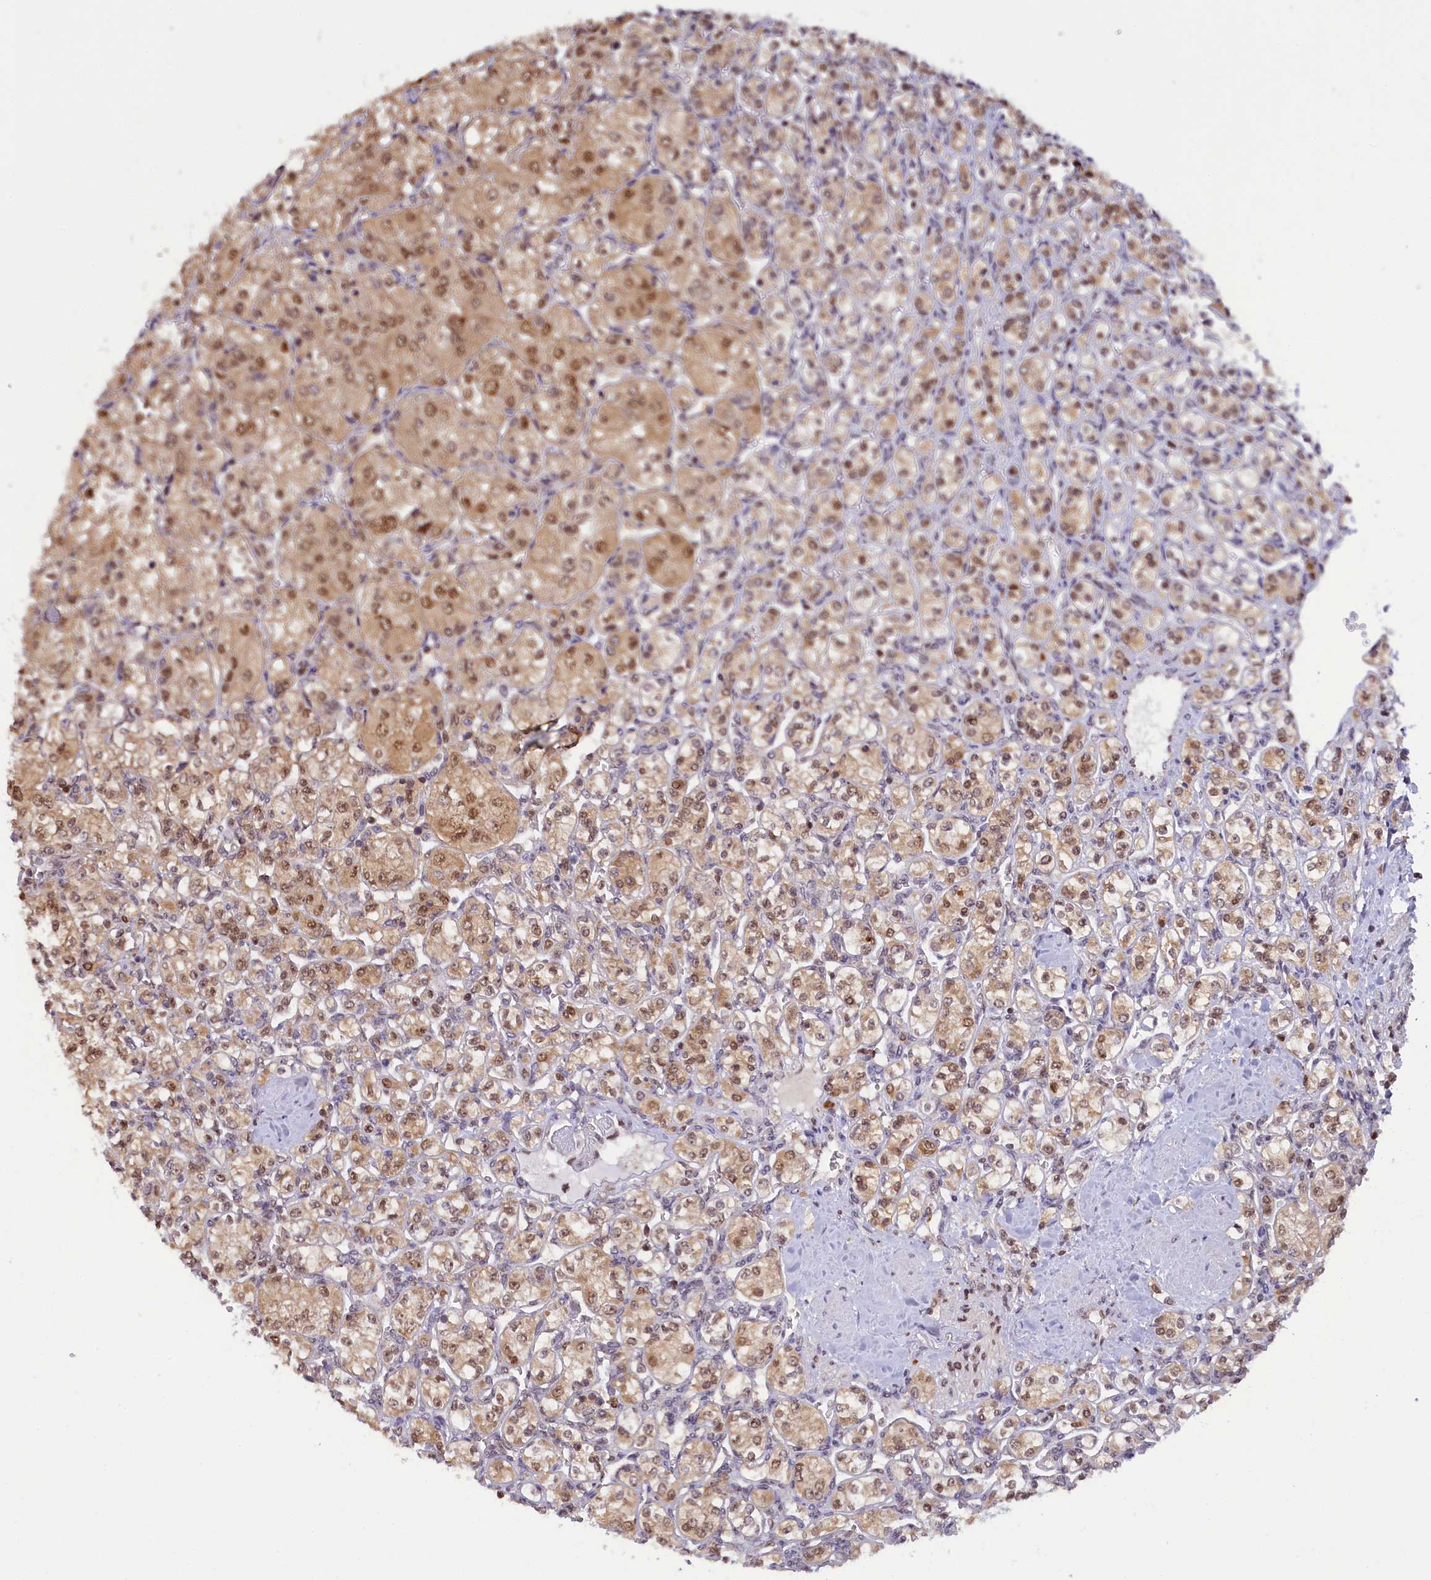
{"staining": {"intensity": "moderate", "quantity": ">75%", "location": "cytoplasmic/membranous,nuclear"}, "tissue": "renal cancer", "cell_type": "Tumor cells", "image_type": "cancer", "snomed": [{"axis": "morphology", "description": "Adenocarcinoma, NOS"}, {"axis": "topography", "description": "Kidney"}], "caption": "The photomicrograph exhibits a brown stain indicating the presence of a protein in the cytoplasmic/membranous and nuclear of tumor cells in adenocarcinoma (renal). (Stains: DAB in brown, nuclei in blue, Microscopy: brightfield microscopy at high magnification).", "gene": "IZUMO2", "patient": {"sex": "male", "age": 77}}